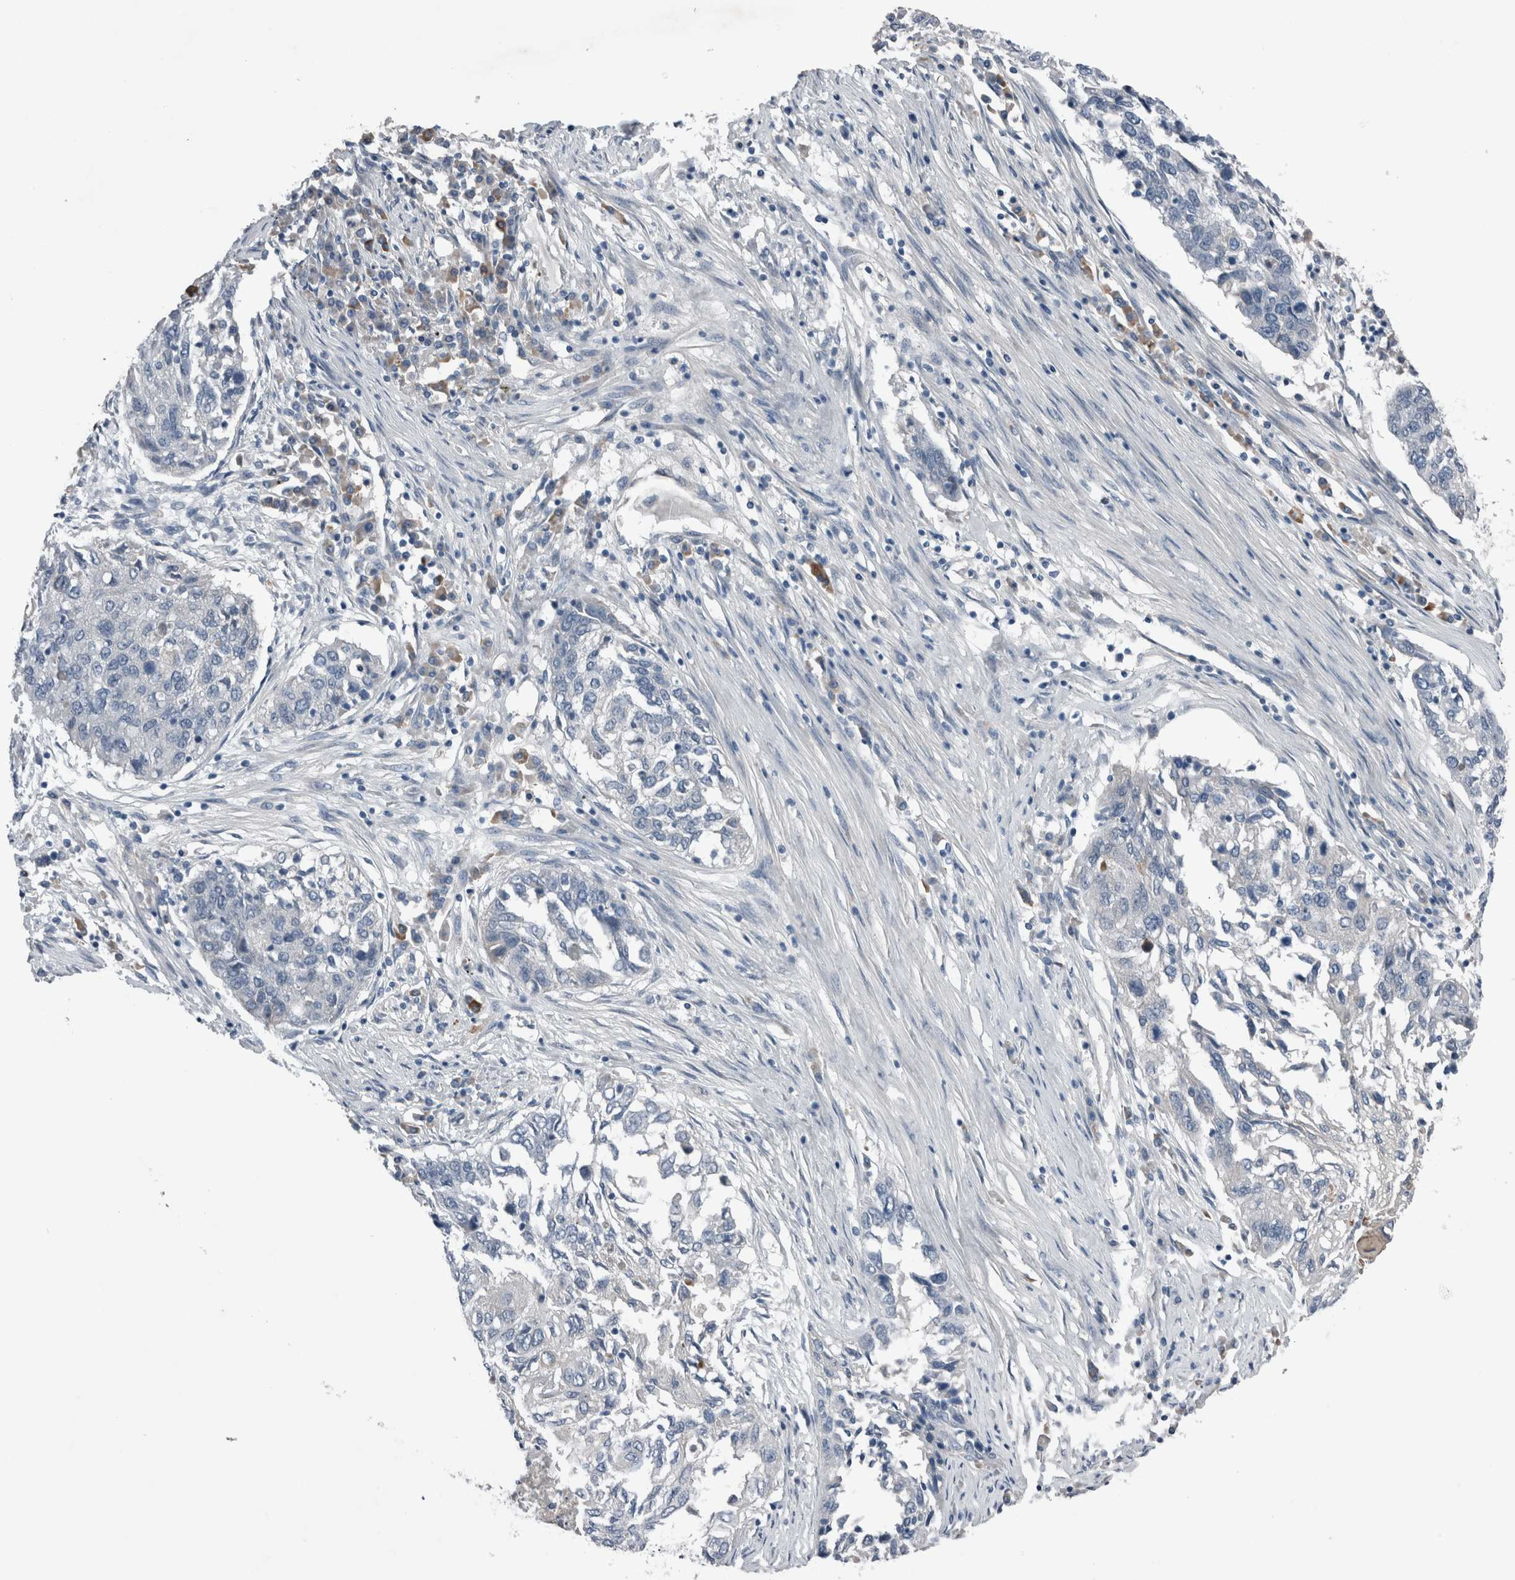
{"staining": {"intensity": "negative", "quantity": "none", "location": "none"}, "tissue": "lung cancer", "cell_type": "Tumor cells", "image_type": "cancer", "snomed": [{"axis": "morphology", "description": "Squamous cell carcinoma, NOS"}, {"axis": "topography", "description": "Lung"}], "caption": "Tumor cells are negative for brown protein staining in lung squamous cell carcinoma.", "gene": "CRNN", "patient": {"sex": "female", "age": 63}}